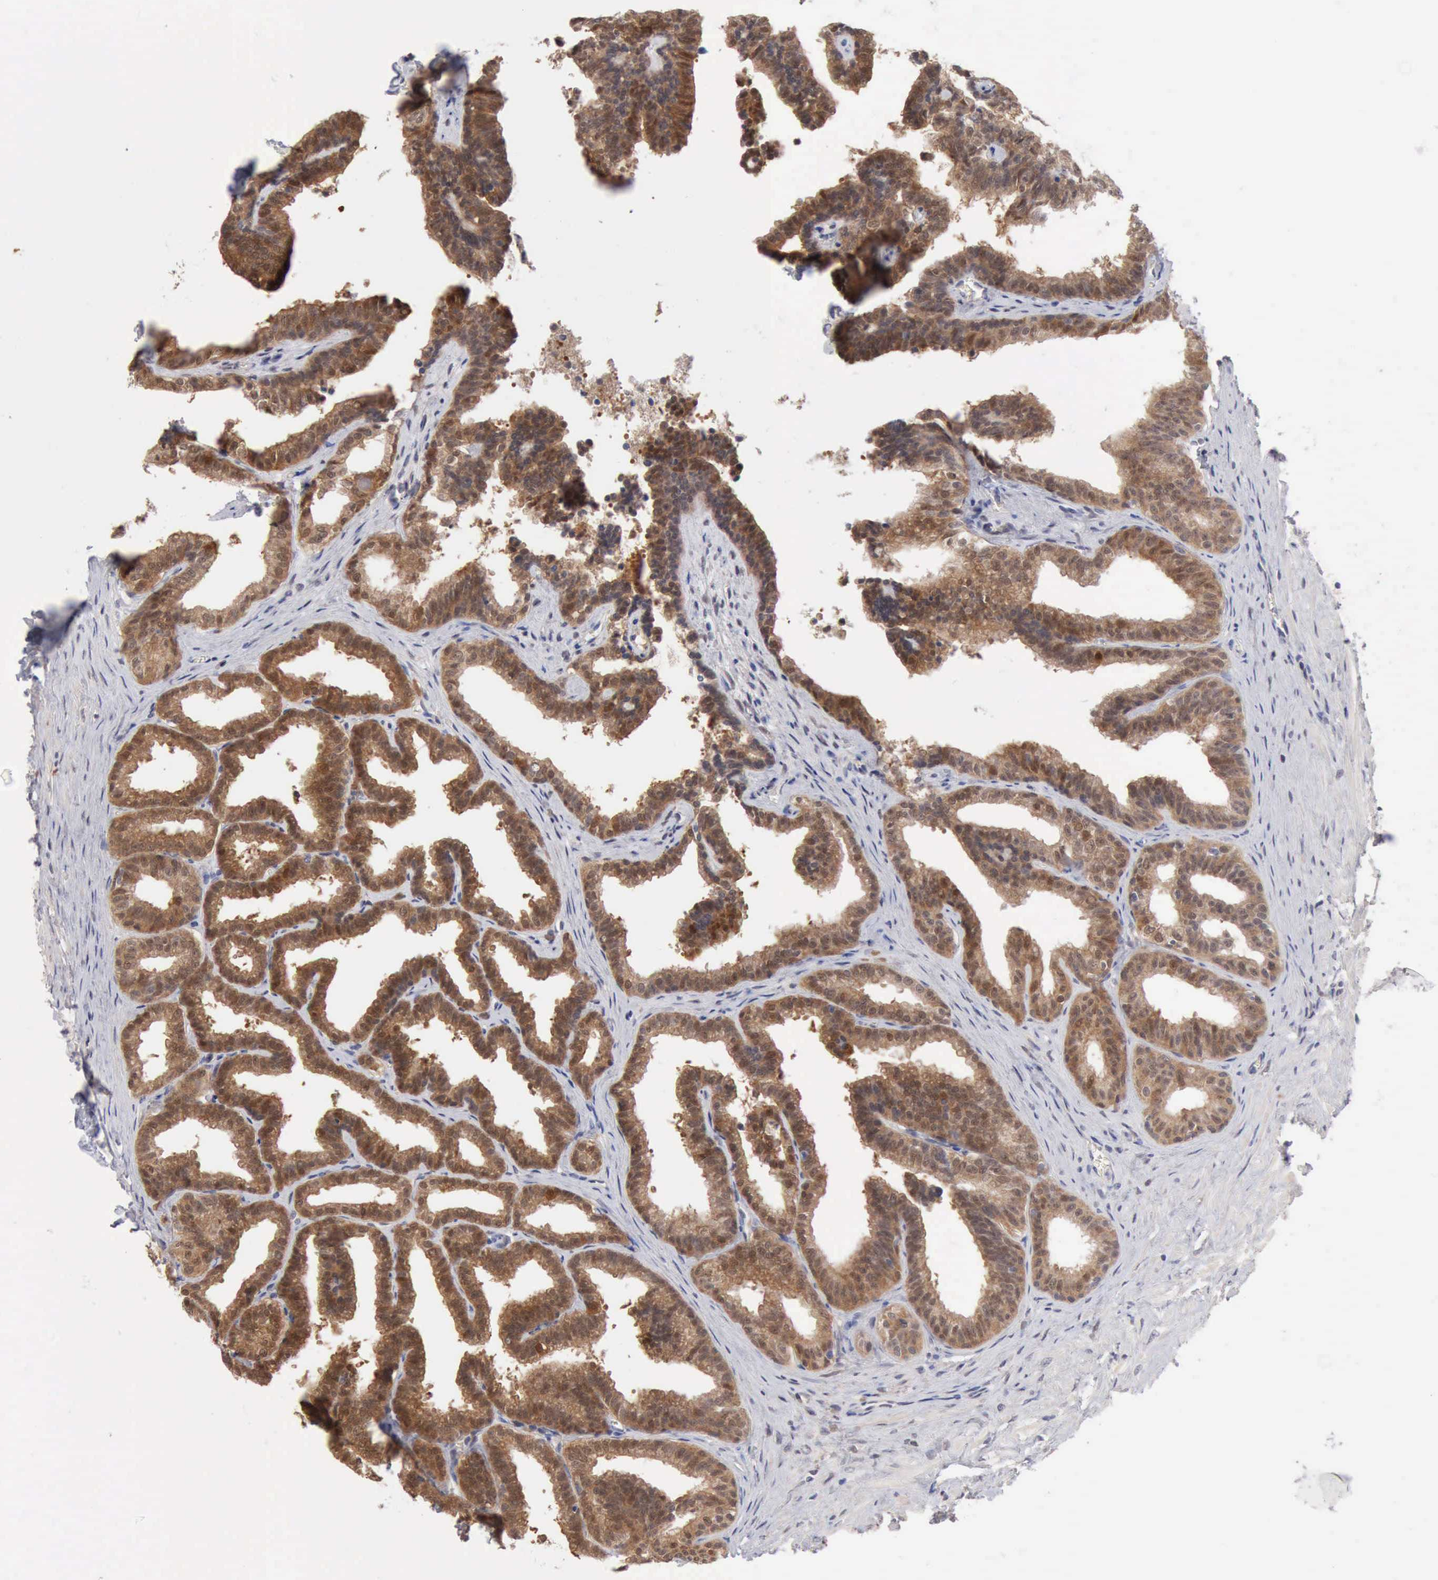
{"staining": {"intensity": "moderate", "quantity": ">75%", "location": "cytoplasmic/membranous,nuclear"}, "tissue": "seminal vesicle", "cell_type": "Glandular cells", "image_type": "normal", "snomed": [{"axis": "morphology", "description": "Normal tissue, NOS"}, {"axis": "topography", "description": "Seminal veicle"}], "caption": "DAB (3,3'-diaminobenzidine) immunohistochemical staining of normal human seminal vesicle shows moderate cytoplasmic/membranous,nuclear protein staining in about >75% of glandular cells. (DAB IHC, brown staining for protein, blue staining for nuclei).", "gene": "PTGR2", "patient": {"sex": "male", "age": 26}}